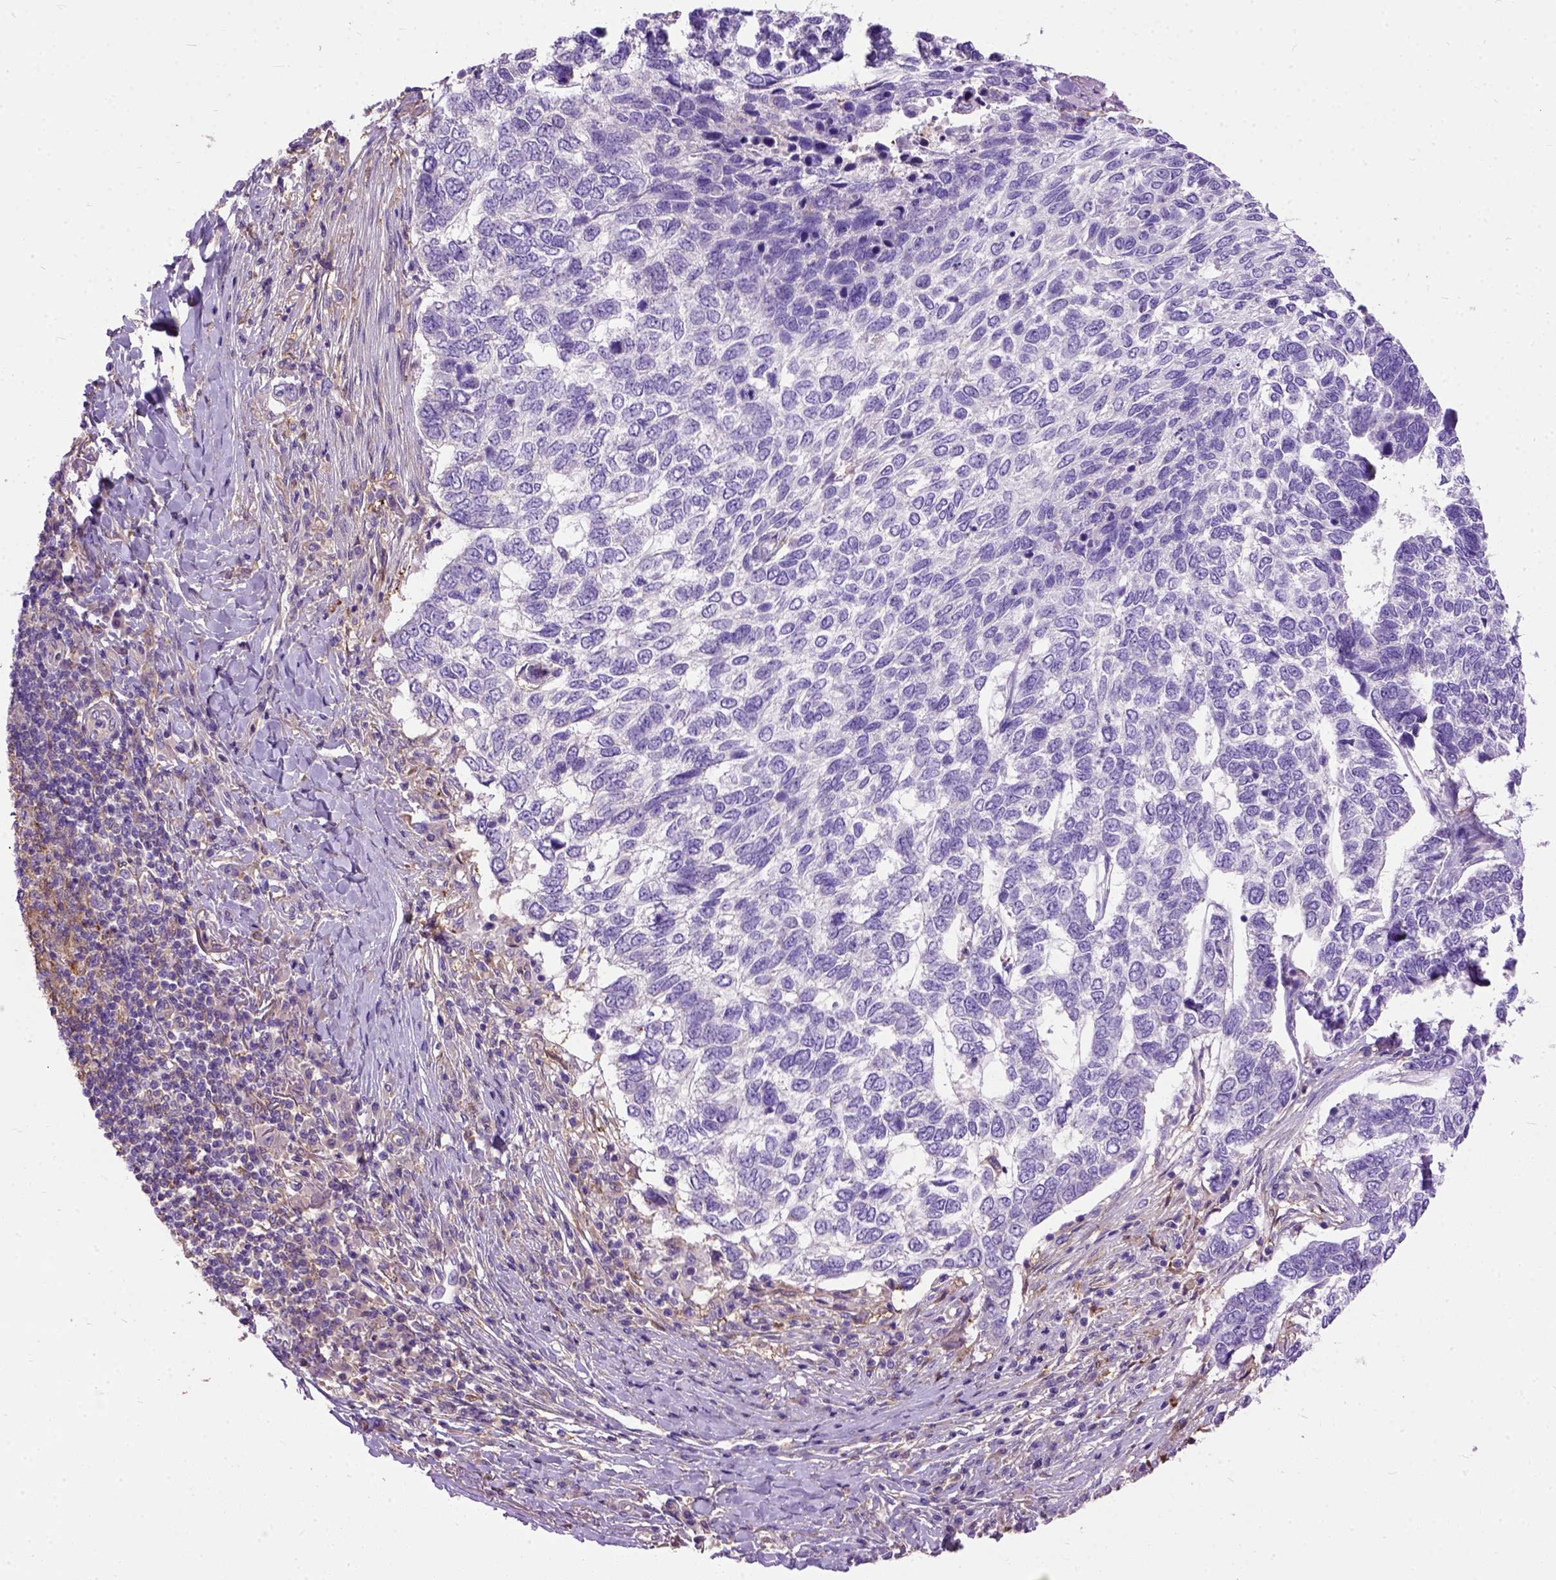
{"staining": {"intensity": "negative", "quantity": "none", "location": "none"}, "tissue": "skin cancer", "cell_type": "Tumor cells", "image_type": "cancer", "snomed": [{"axis": "morphology", "description": "Basal cell carcinoma"}, {"axis": "topography", "description": "Skin"}], "caption": "This is a image of immunohistochemistry staining of basal cell carcinoma (skin), which shows no staining in tumor cells.", "gene": "SEMA4F", "patient": {"sex": "female", "age": 65}}